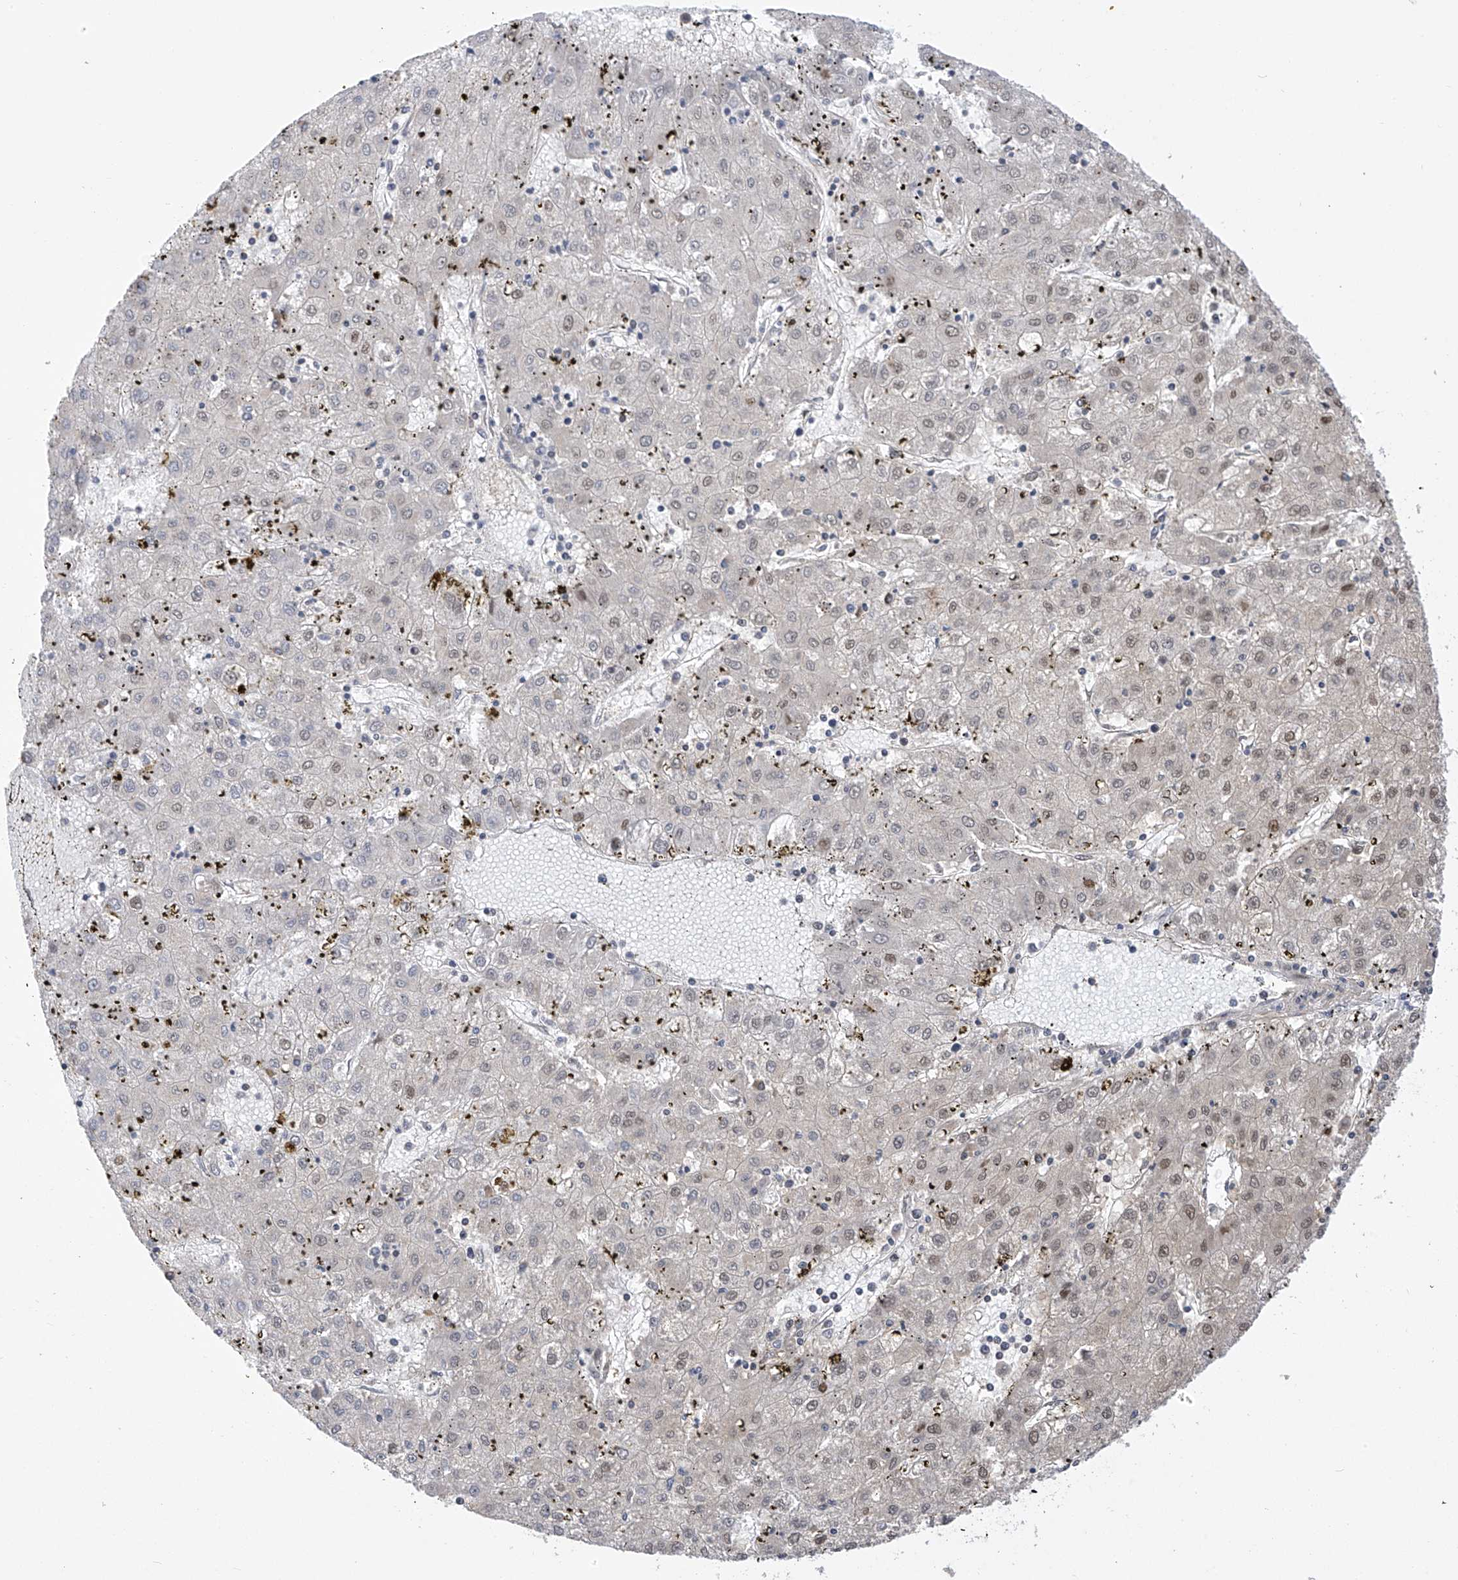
{"staining": {"intensity": "weak", "quantity": "25%-75%", "location": "nuclear"}, "tissue": "liver cancer", "cell_type": "Tumor cells", "image_type": "cancer", "snomed": [{"axis": "morphology", "description": "Carcinoma, Hepatocellular, NOS"}, {"axis": "topography", "description": "Liver"}], "caption": "Hepatocellular carcinoma (liver) stained with a protein marker exhibits weak staining in tumor cells.", "gene": "SLCO4A1", "patient": {"sex": "male", "age": 72}}